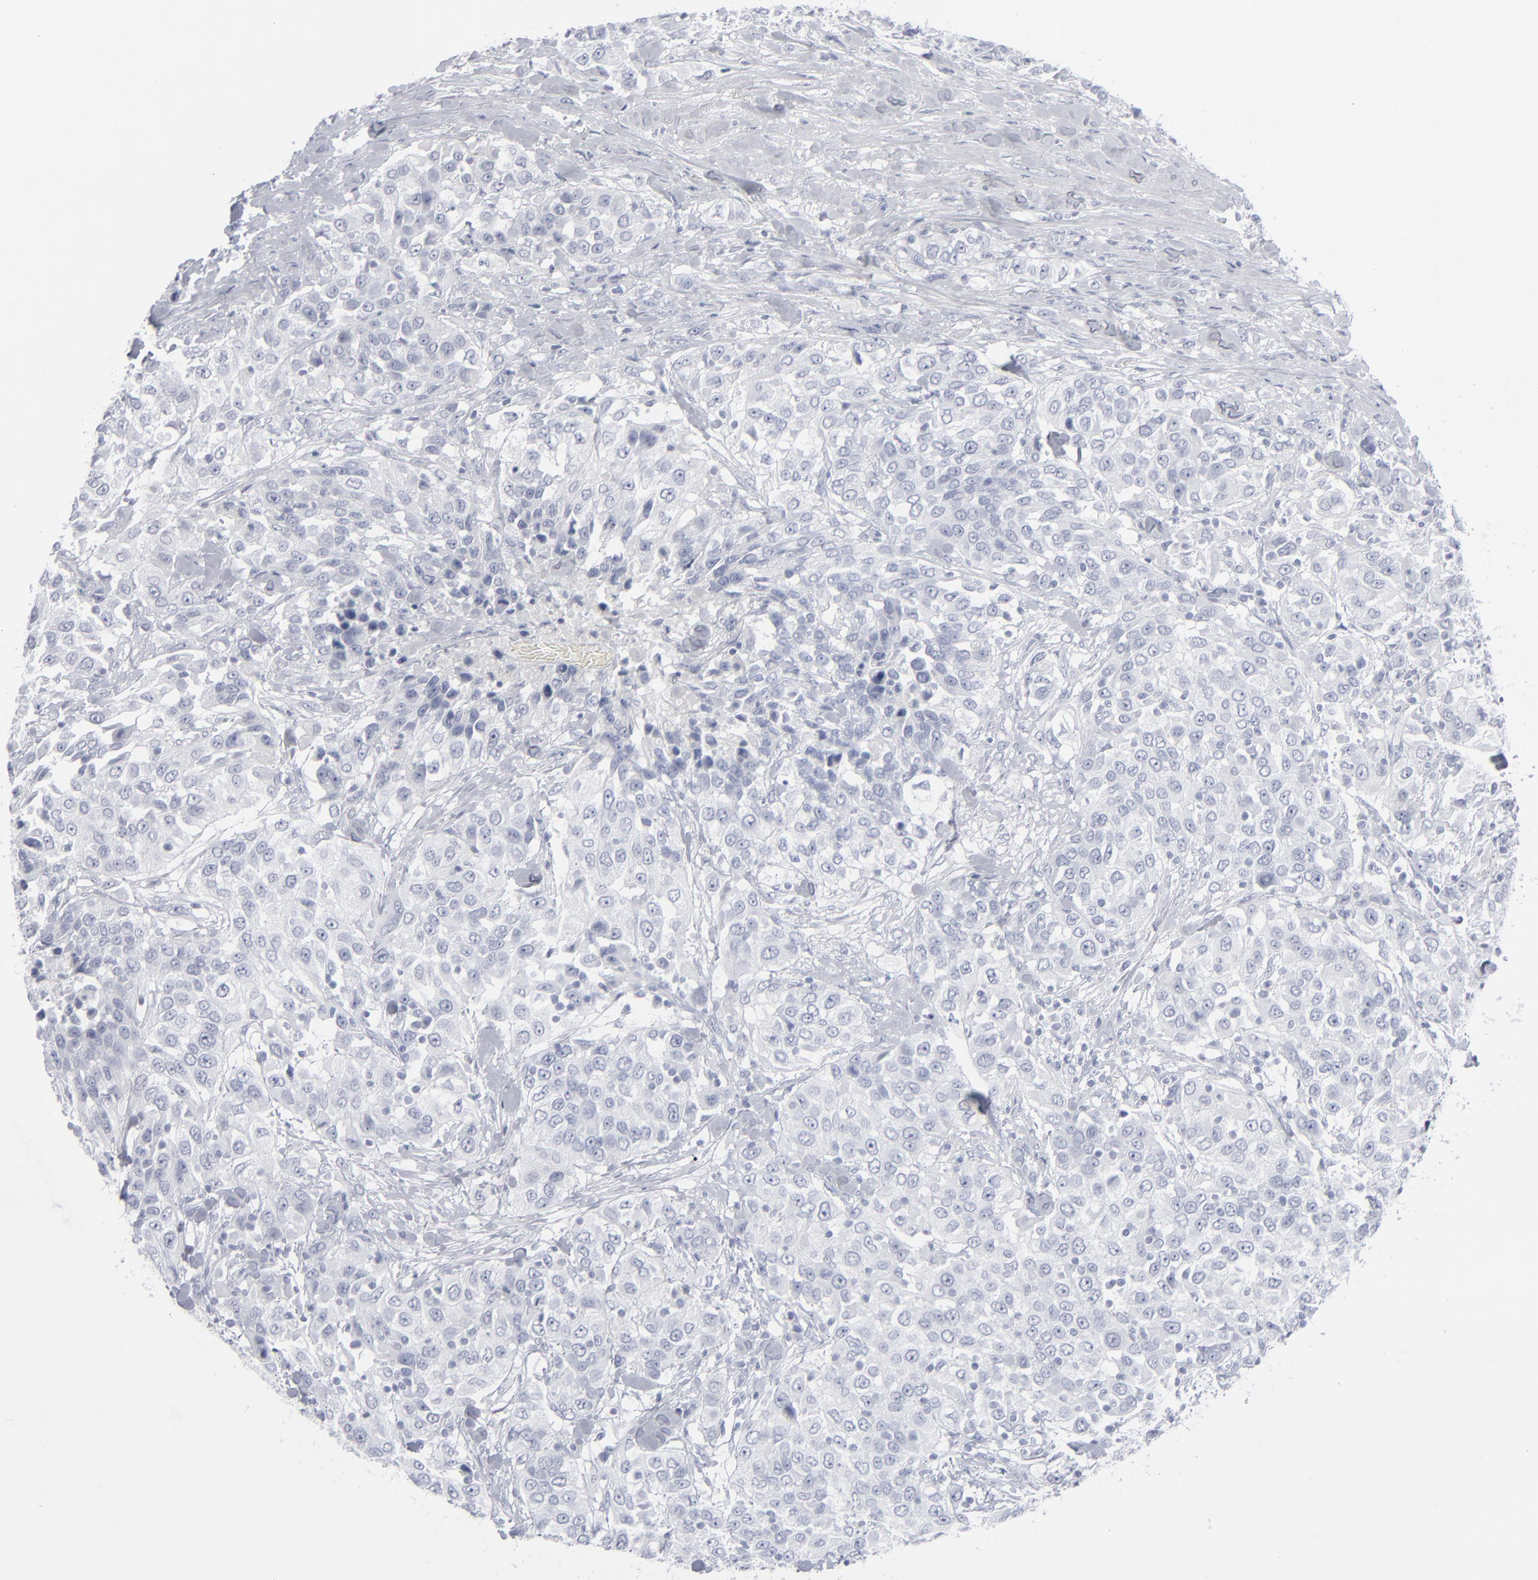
{"staining": {"intensity": "negative", "quantity": "none", "location": "none"}, "tissue": "urothelial cancer", "cell_type": "Tumor cells", "image_type": "cancer", "snomed": [{"axis": "morphology", "description": "Urothelial carcinoma, High grade"}, {"axis": "topography", "description": "Urinary bladder"}], "caption": "Tumor cells show no significant protein expression in urothelial cancer.", "gene": "MSLN", "patient": {"sex": "female", "age": 80}}